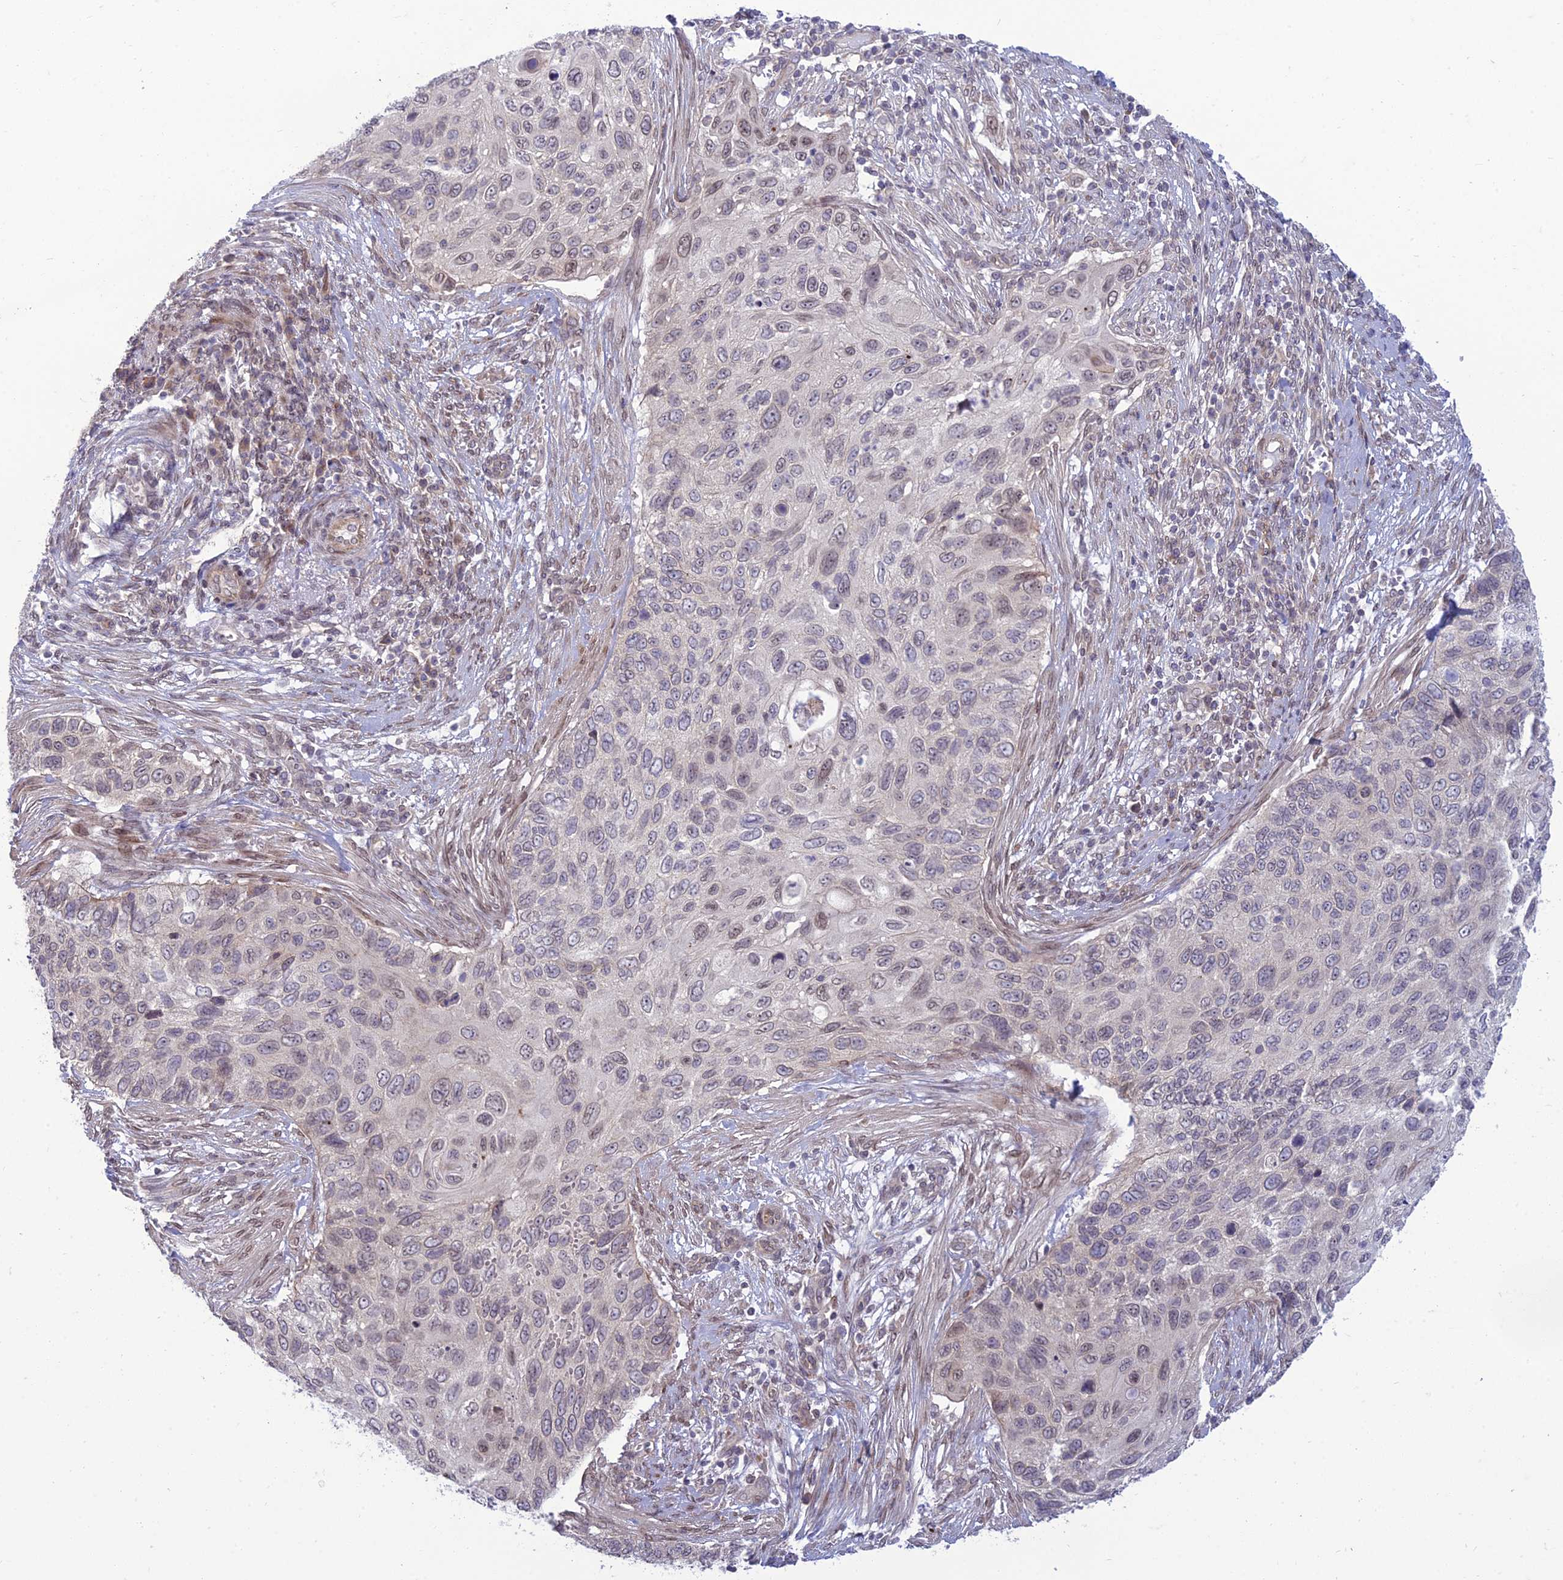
{"staining": {"intensity": "weak", "quantity": "<25%", "location": "nuclear"}, "tissue": "cervical cancer", "cell_type": "Tumor cells", "image_type": "cancer", "snomed": [{"axis": "morphology", "description": "Squamous cell carcinoma, NOS"}, {"axis": "topography", "description": "Cervix"}], "caption": "Tumor cells are negative for brown protein staining in cervical cancer (squamous cell carcinoma).", "gene": "DTX2", "patient": {"sex": "female", "age": 70}}